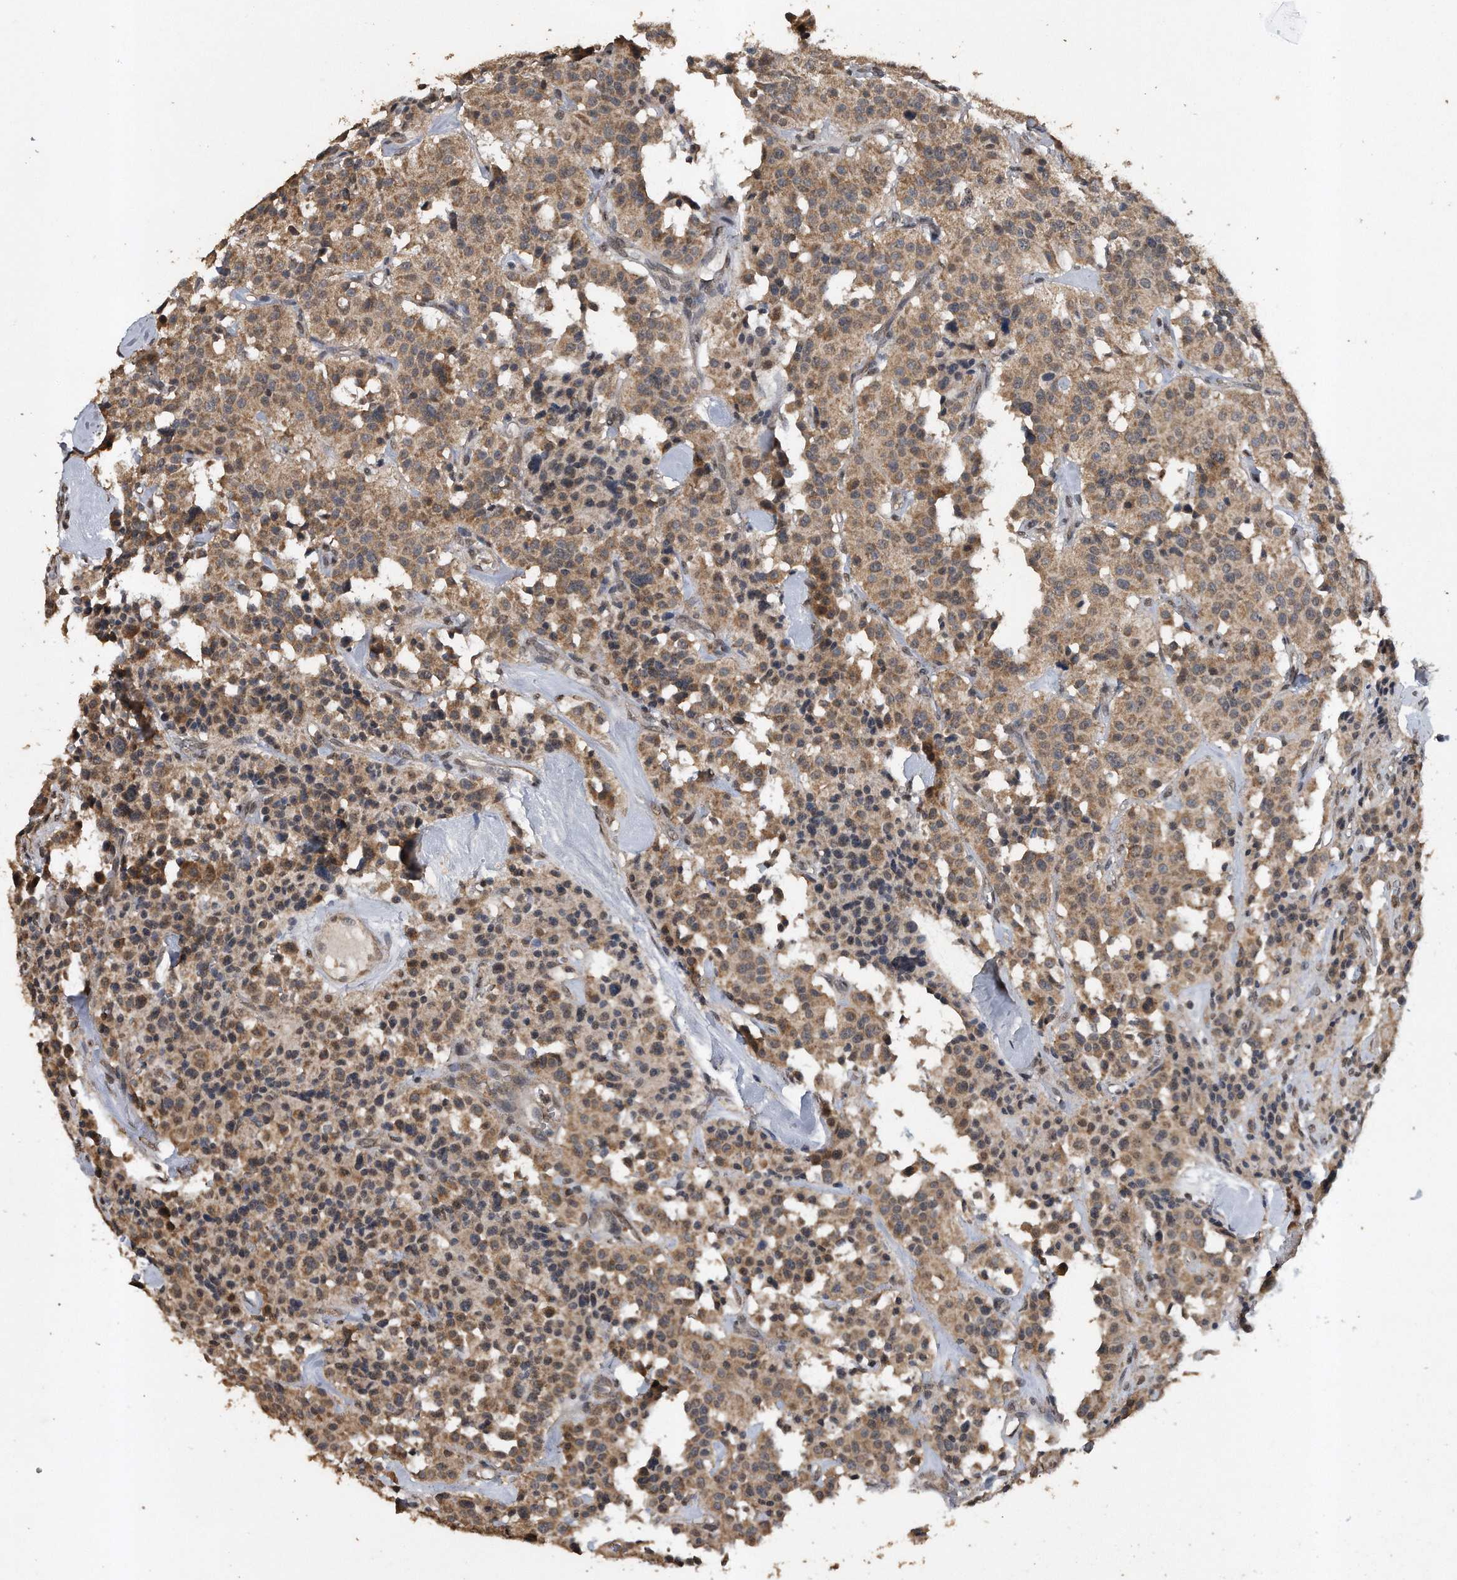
{"staining": {"intensity": "moderate", "quantity": ">75%", "location": "cytoplasmic/membranous"}, "tissue": "carcinoid", "cell_type": "Tumor cells", "image_type": "cancer", "snomed": [{"axis": "morphology", "description": "Carcinoid, malignant, NOS"}, {"axis": "topography", "description": "Lung"}], "caption": "DAB (3,3'-diaminobenzidine) immunohistochemical staining of malignant carcinoid displays moderate cytoplasmic/membranous protein positivity in approximately >75% of tumor cells.", "gene": "CRYZL1", "patient": {"sex": "male", "age": 30}}